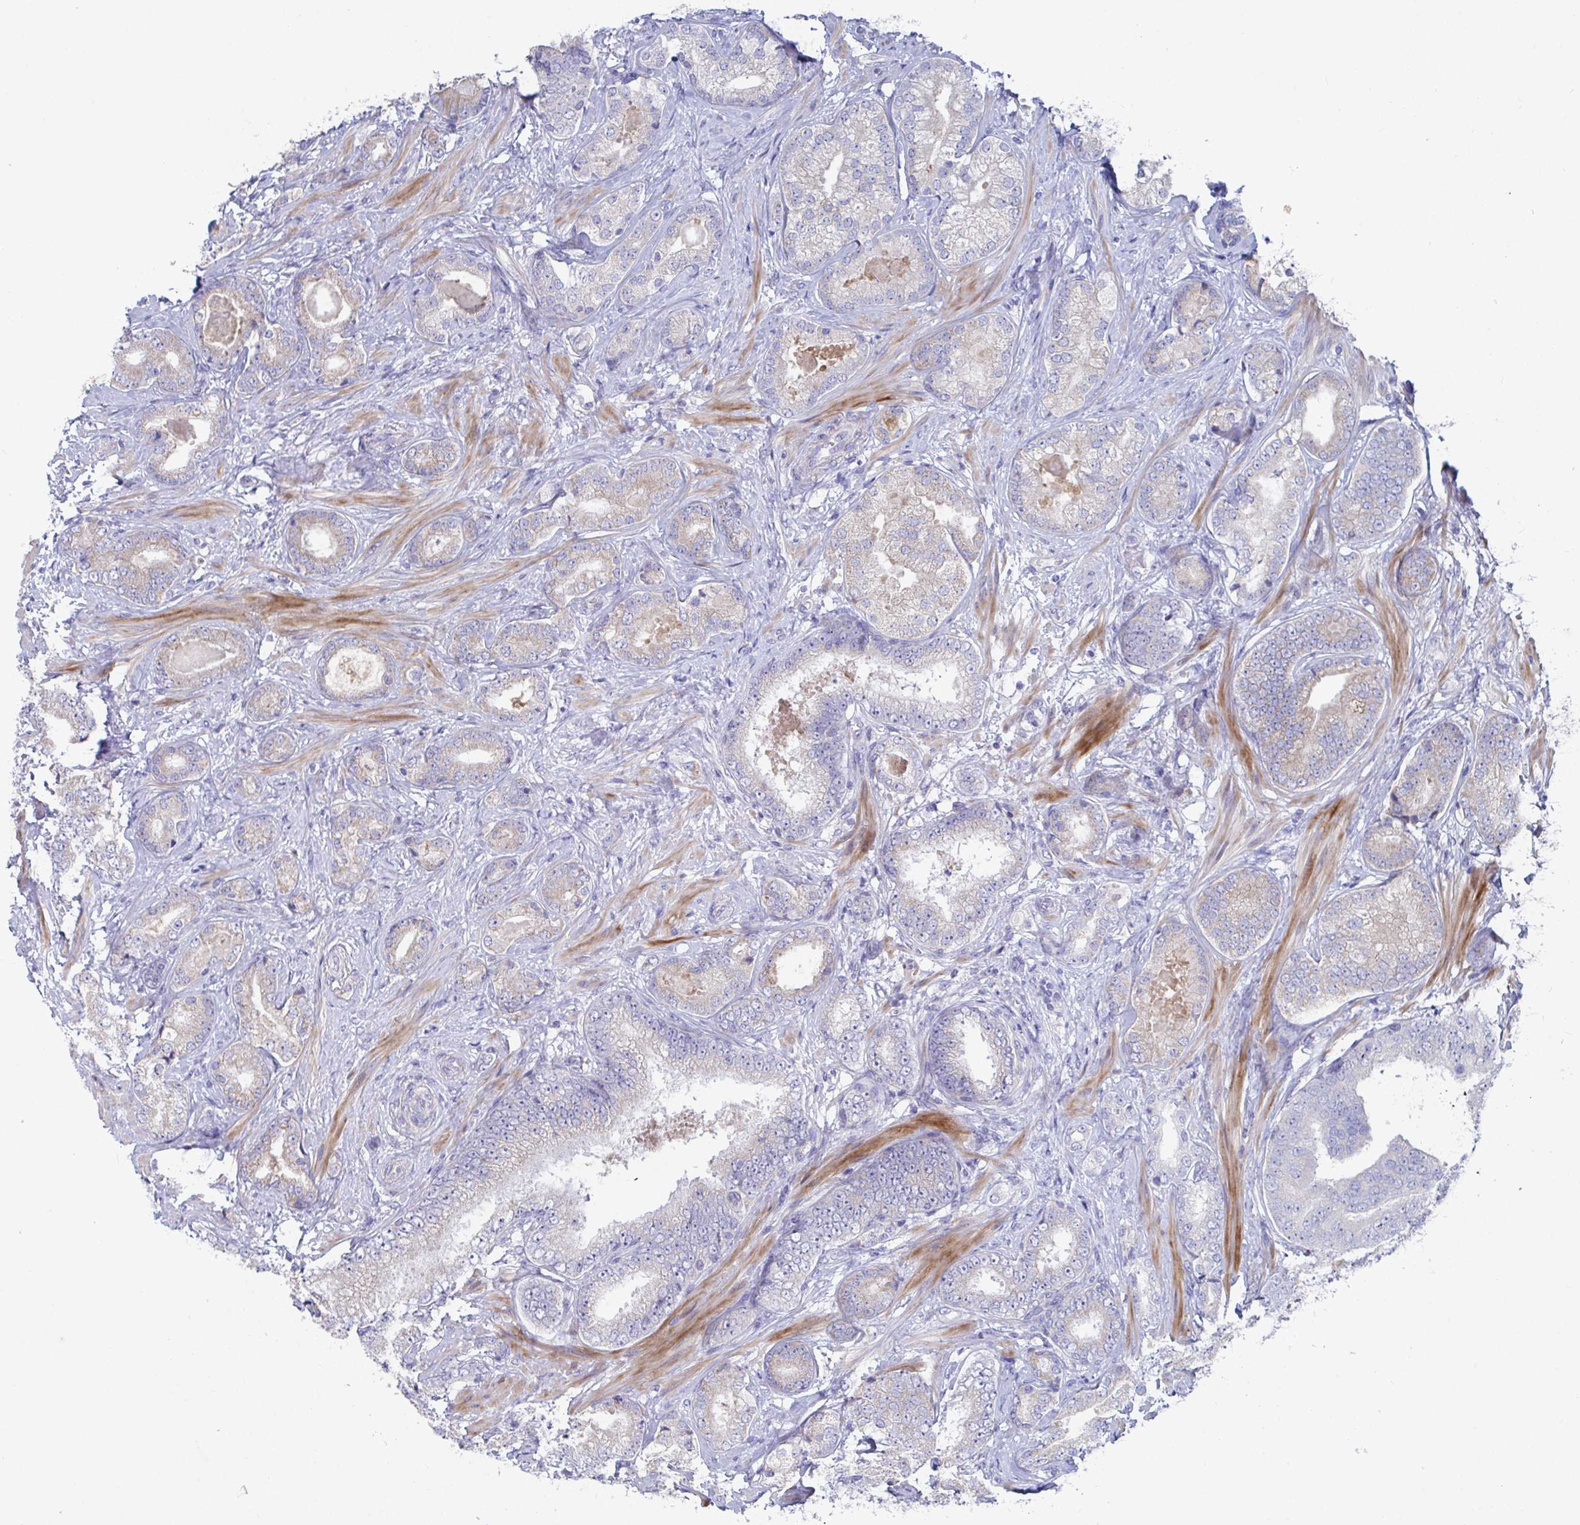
{"staining": {"intensity": "weak", "quantity": "25%-75%", "location": "cytoplasmic/membranous"}, "tissue": "prostate cancer", "cell_type": "Tumor cells", "image_type": "cancer", "snomed": [{"axis": "morphology", "description": "Adenocarcinoma, High grade"}, {"axis": "topography", "description": "Prostate"}], "caption": "DAB (3,3'-diaminobenzidine) immunohistochemical staining of prostate cancer (adenocarcinoma (high-grade)) reveals weak cytoplasmic/membranous protein positivity in about 25%-75% of tumor cells.", "gene": "ZNF561", "patient": {"sex": "male", "age": 62}}